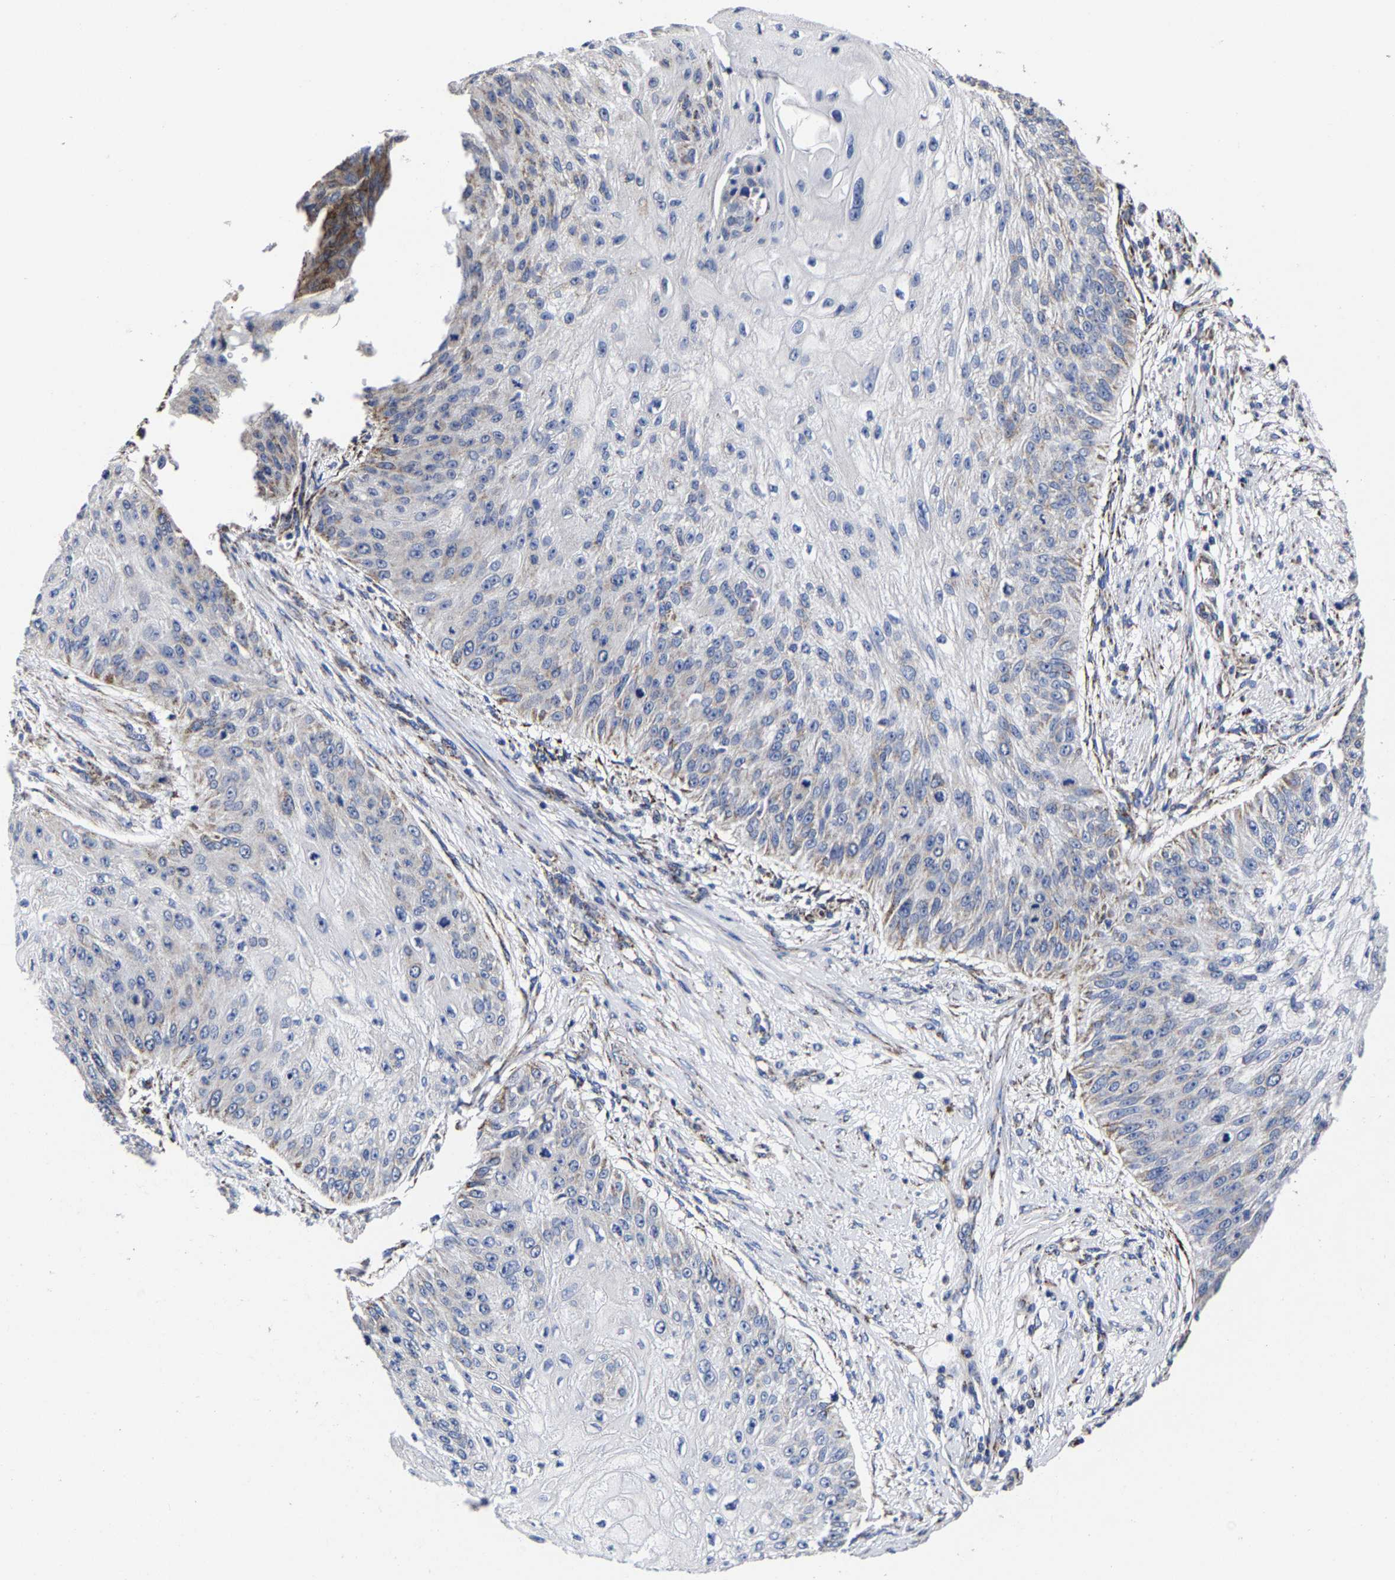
{"staining": {"intensity": "negative", "quantity": "none", "location": "none"}, "tissue": "skin cancer", "cell_type": "Tumor cells", "image_type": "cancer", "snomed": [{"axis": "morphology", "description": "Squamous cell carcinoma, NOS"}, {"axis": "topography", "description": "Skin"}], "caption": "Protein analysis of skin cancer (squamous cell carcinoma) reveals no significant expression in tumor cells.", "gene": "AASS", "patient": {"sex": "female", "age": 80}}